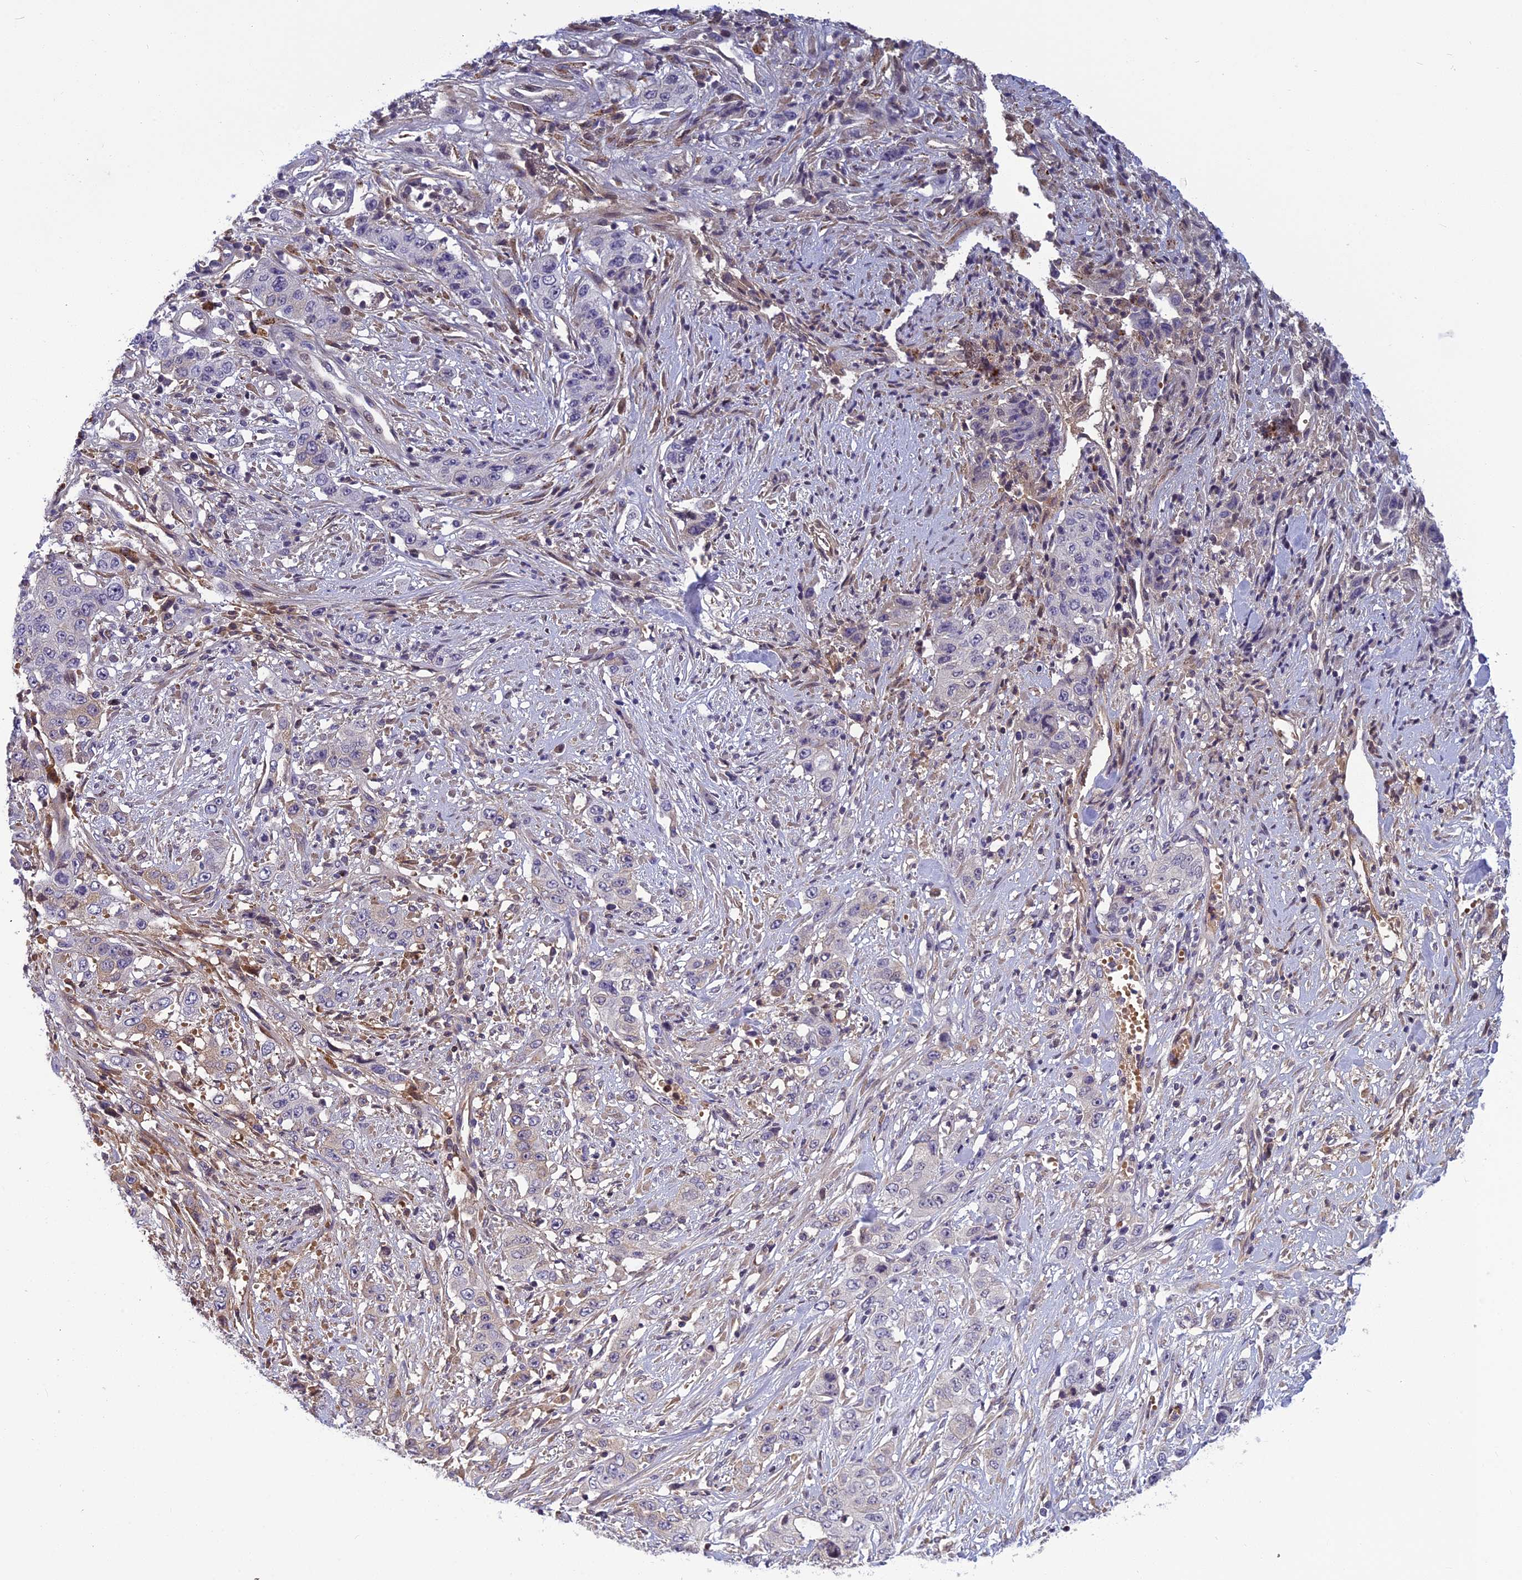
{"staining": {"intensity": "negative", "quantity": "none", "location": "none"}, "tissue": "stomach cancer", "cell_type": "Tumor cells", "image_type": "cancer", "snomed": [{"axis": "morphology", "description": "Adenocarcinoma, NOS"}, {"axis": "topography", "description": "Stomach, upper"}], "caption": "High power microscopy photomicrograph of an immunohistochemistry micrograph of stomach adenocarcinoma, revealing no significant expression in tumor cells.", "gene": "CLEC11A", "patient": {"sex": "male", "age": 62}}